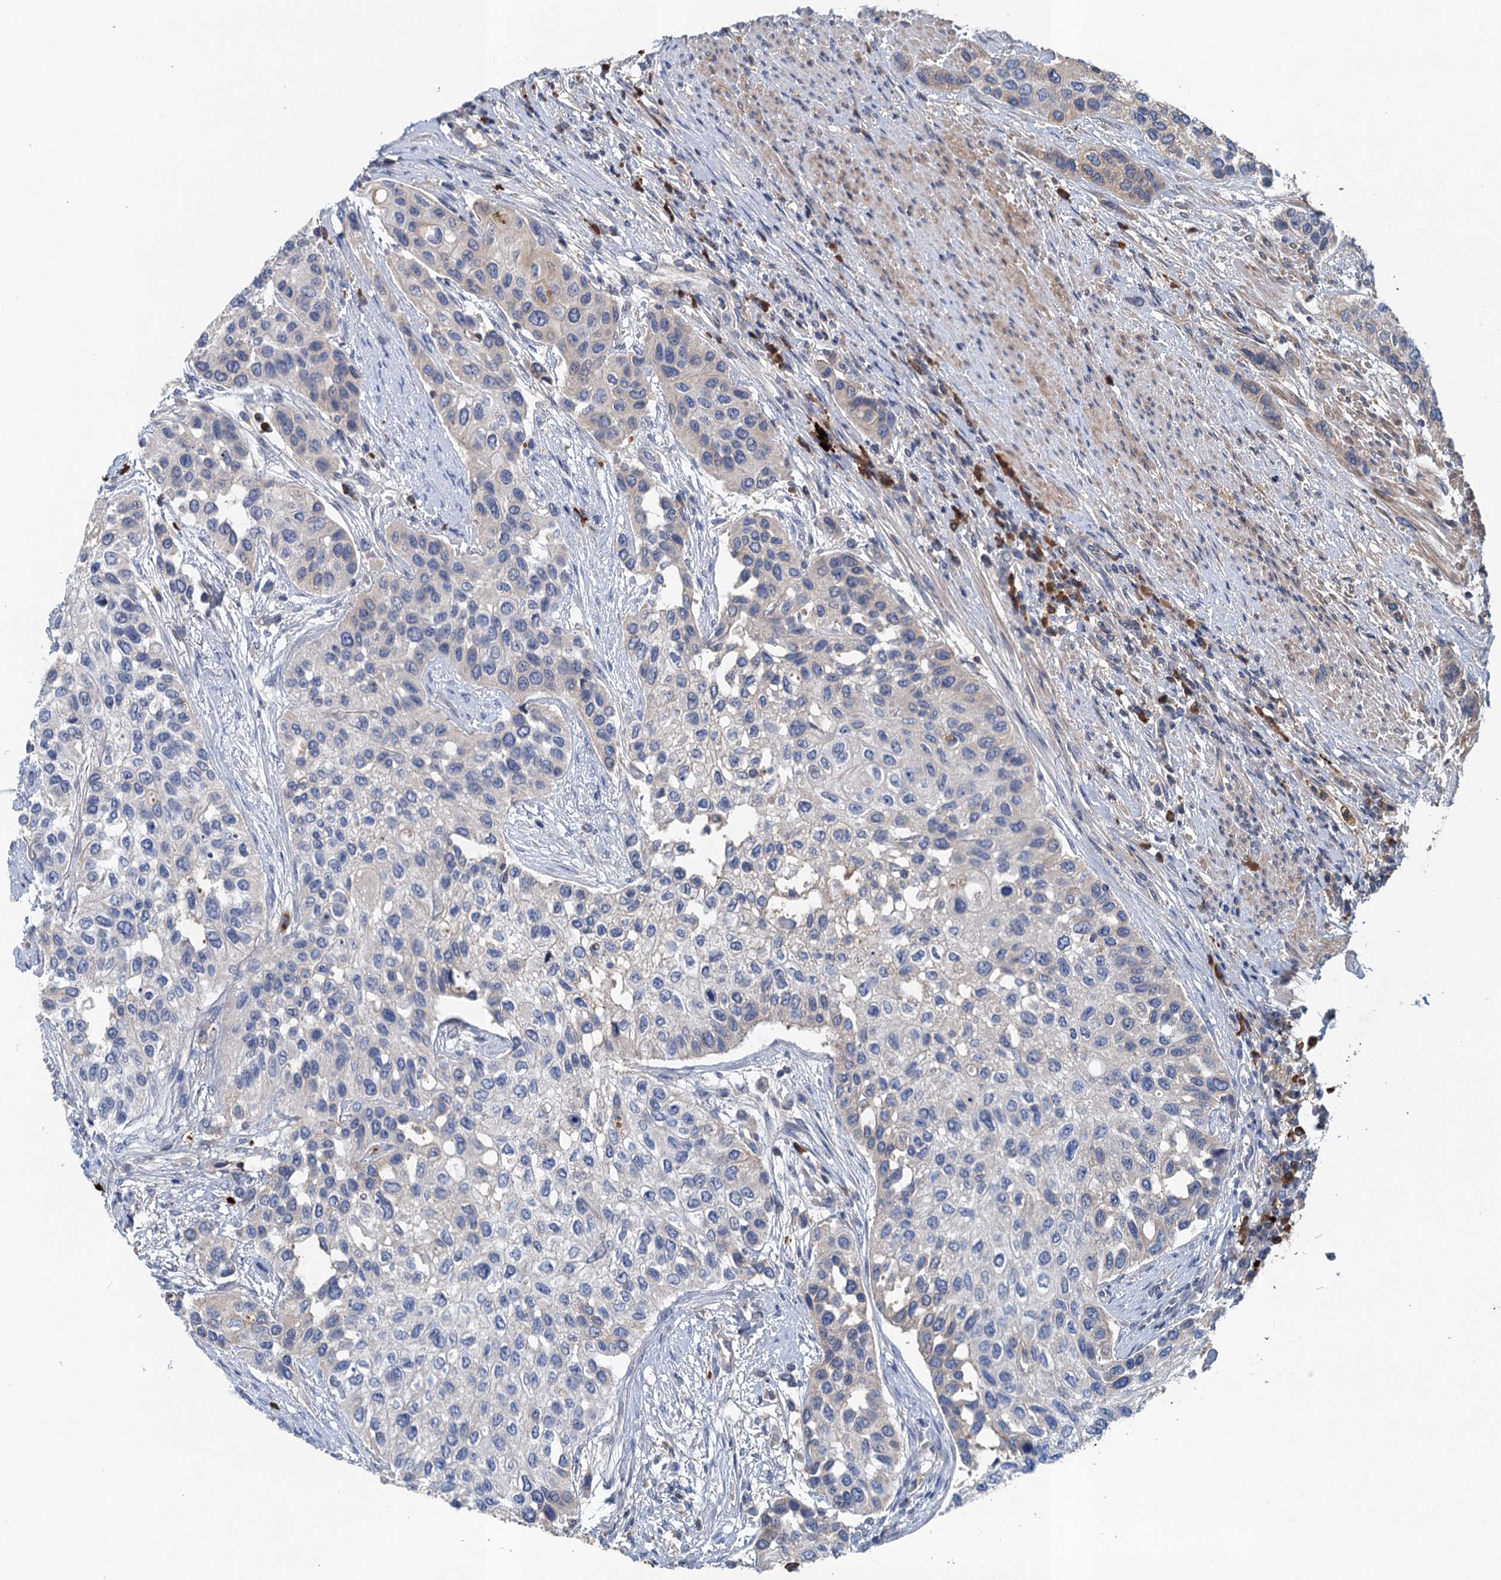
{"staining": {"intensity": "weak", "quantity": "<25%", "location": "cytoplasmic/membranous"}, "tissue": "urothelial cancer", "cell_type": "Tumor cells", "image_type": "cancer", "snomed": [{"axis": "morphology", "description": "Normal tissue, NOS"}, {"axis": "morphology", "description": "Urothelial carcinoma, High grade"}, {"axis": "topography", "description": "Vascular tissue"}, {"axis": "topography", "description": "Urinary bladder"}], "caption": "The histopathology image reveals no significant staining in tumor cells of urothelial carcinoma (high-grade). (Stains: DAB (3,3'-diaminobenzidine) immunohistochemistry (IHC) with hematoxylin counter stain, Microscopy: brightfield microscopy at high magnification).", "gene": "TPCN1", "patient": {"sex": "female", "age": 56}}